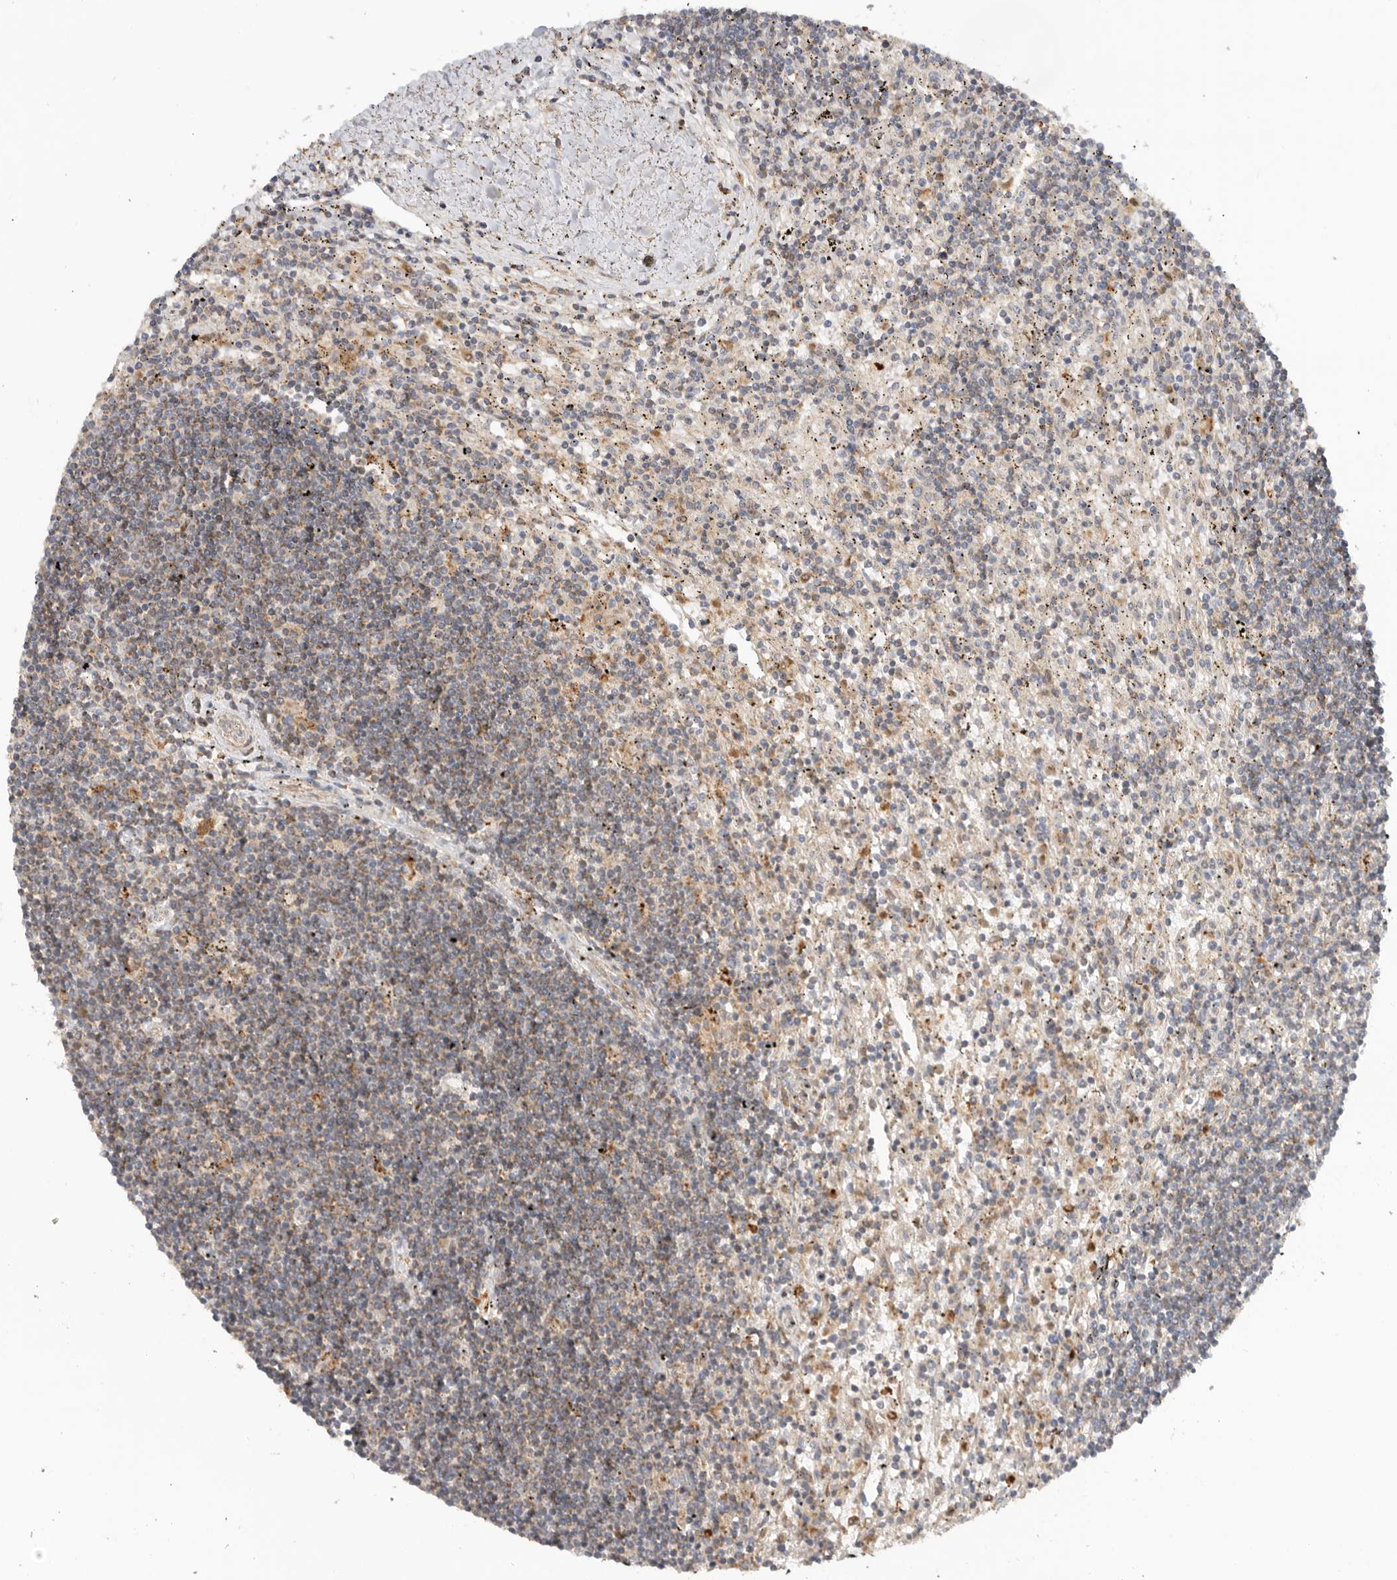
{"staining": {"intensity": "weak", "quantity": ">75%", "location": "cytoplasmic/membranous"}, "tissue": "lymphoma", "cell_type": "Tumor cells", "image_type": "cancer", "snomed": [{"axis": "morphology", "description": "Malignant lymphoma, non-Hodgkin's type, Low grade"}, {"axis": "topography", "description": "Spleen"}], "caption": "A brown stain labels weak cytoplasmic/membranous expression of a protein in human lymphoma tumor cells.", "gene": "GNE", "patient": {"sex": "male", "age": 76}}